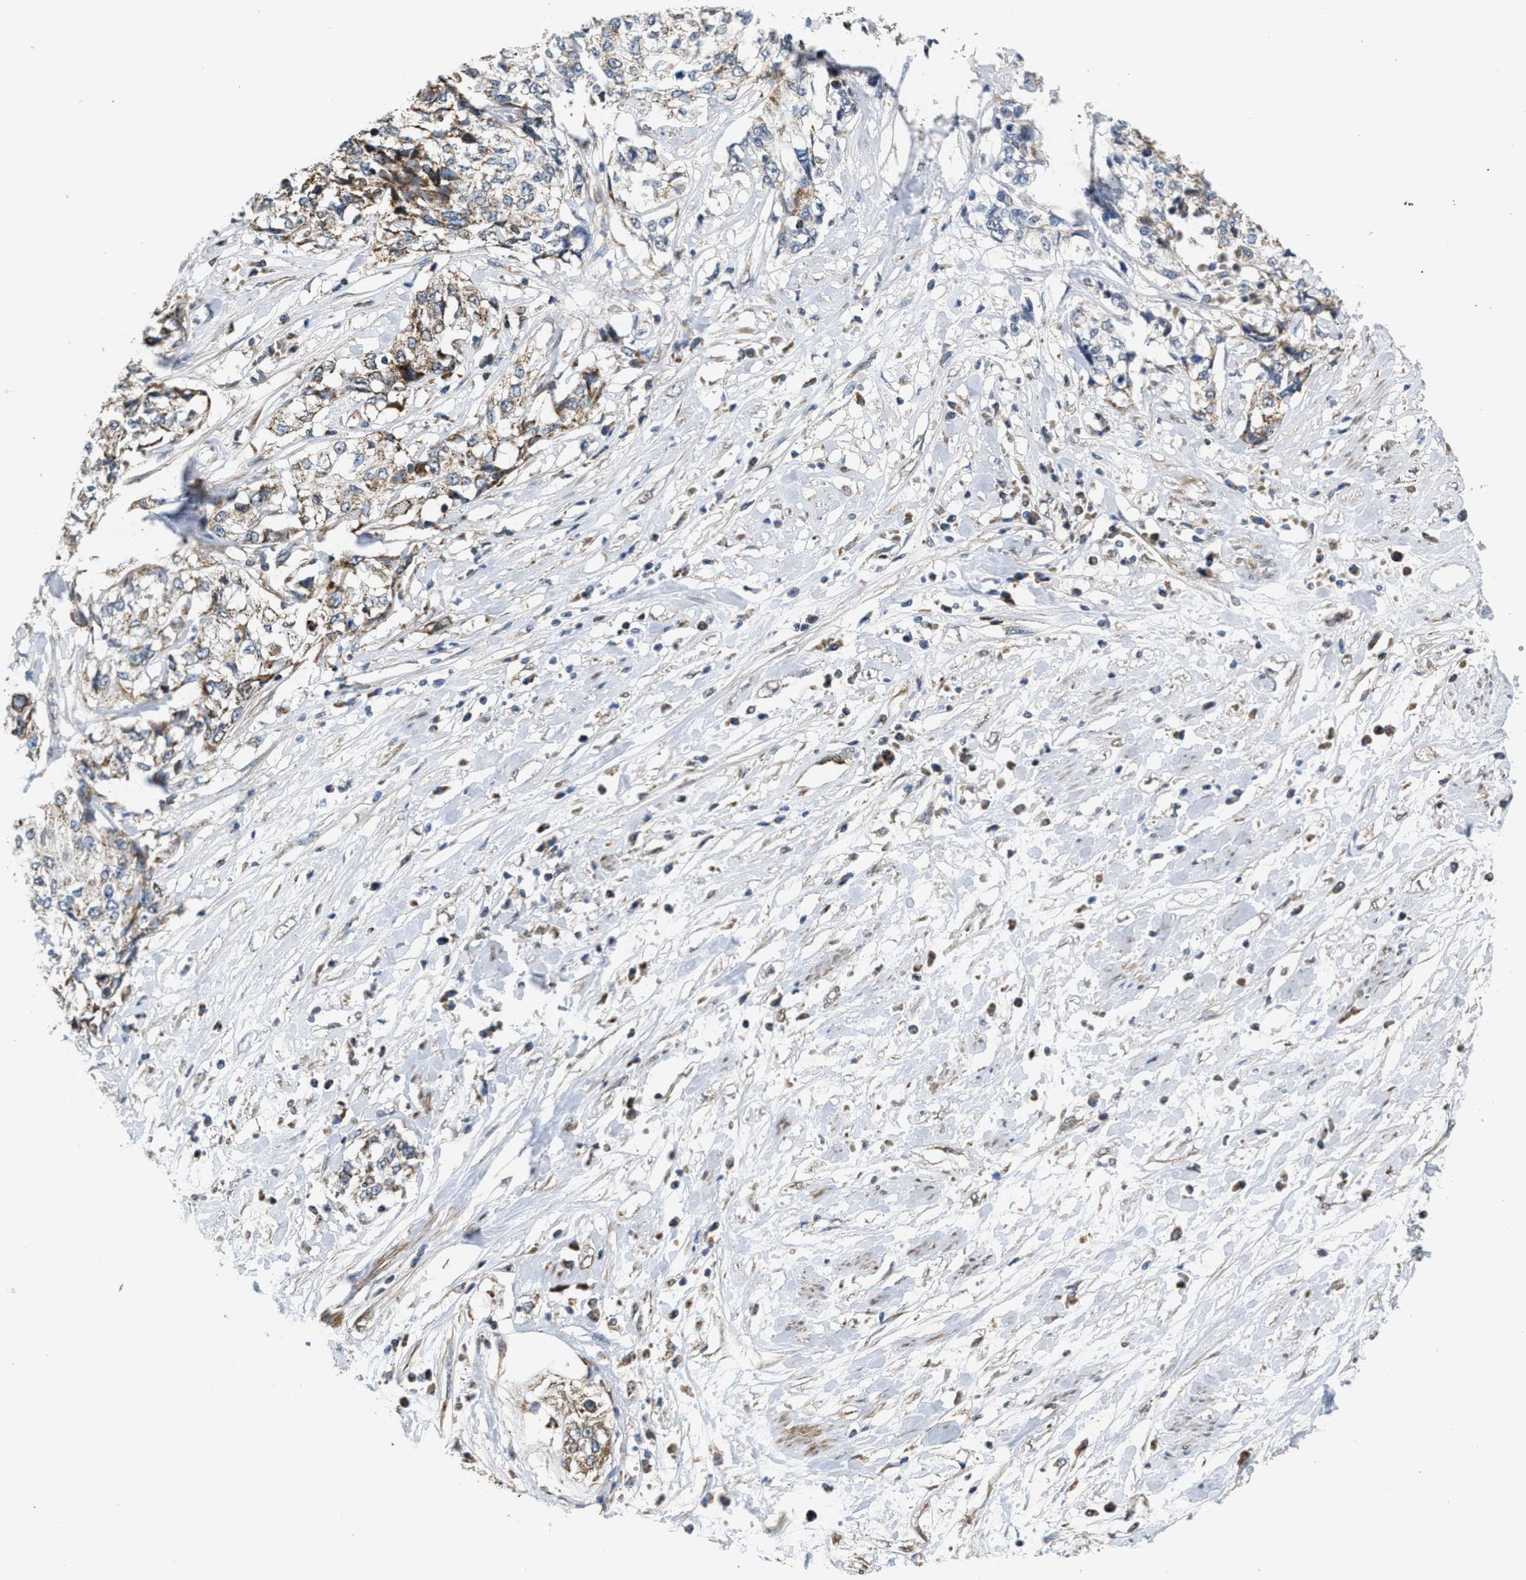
{"staining": {"intensity": "weak", "quantity": "<25%", "location": "cytoplasmic/membranous"}, "tissue": "cervical cancer", "cell_type": "Tumor cells", "image_type": "cancer", "snomed": [{"axis": "morphology", "description": "Squamous cell carcinoma, NOS"}, {"axis": "topography", "description": "Cervix"}], "caption": "The photomicrograph displays no staining of tumor cells in cervical cancer (squamous cell carcinoma).", "gene": "TACO1", "patient": {"sex": "female", "age": 57}}